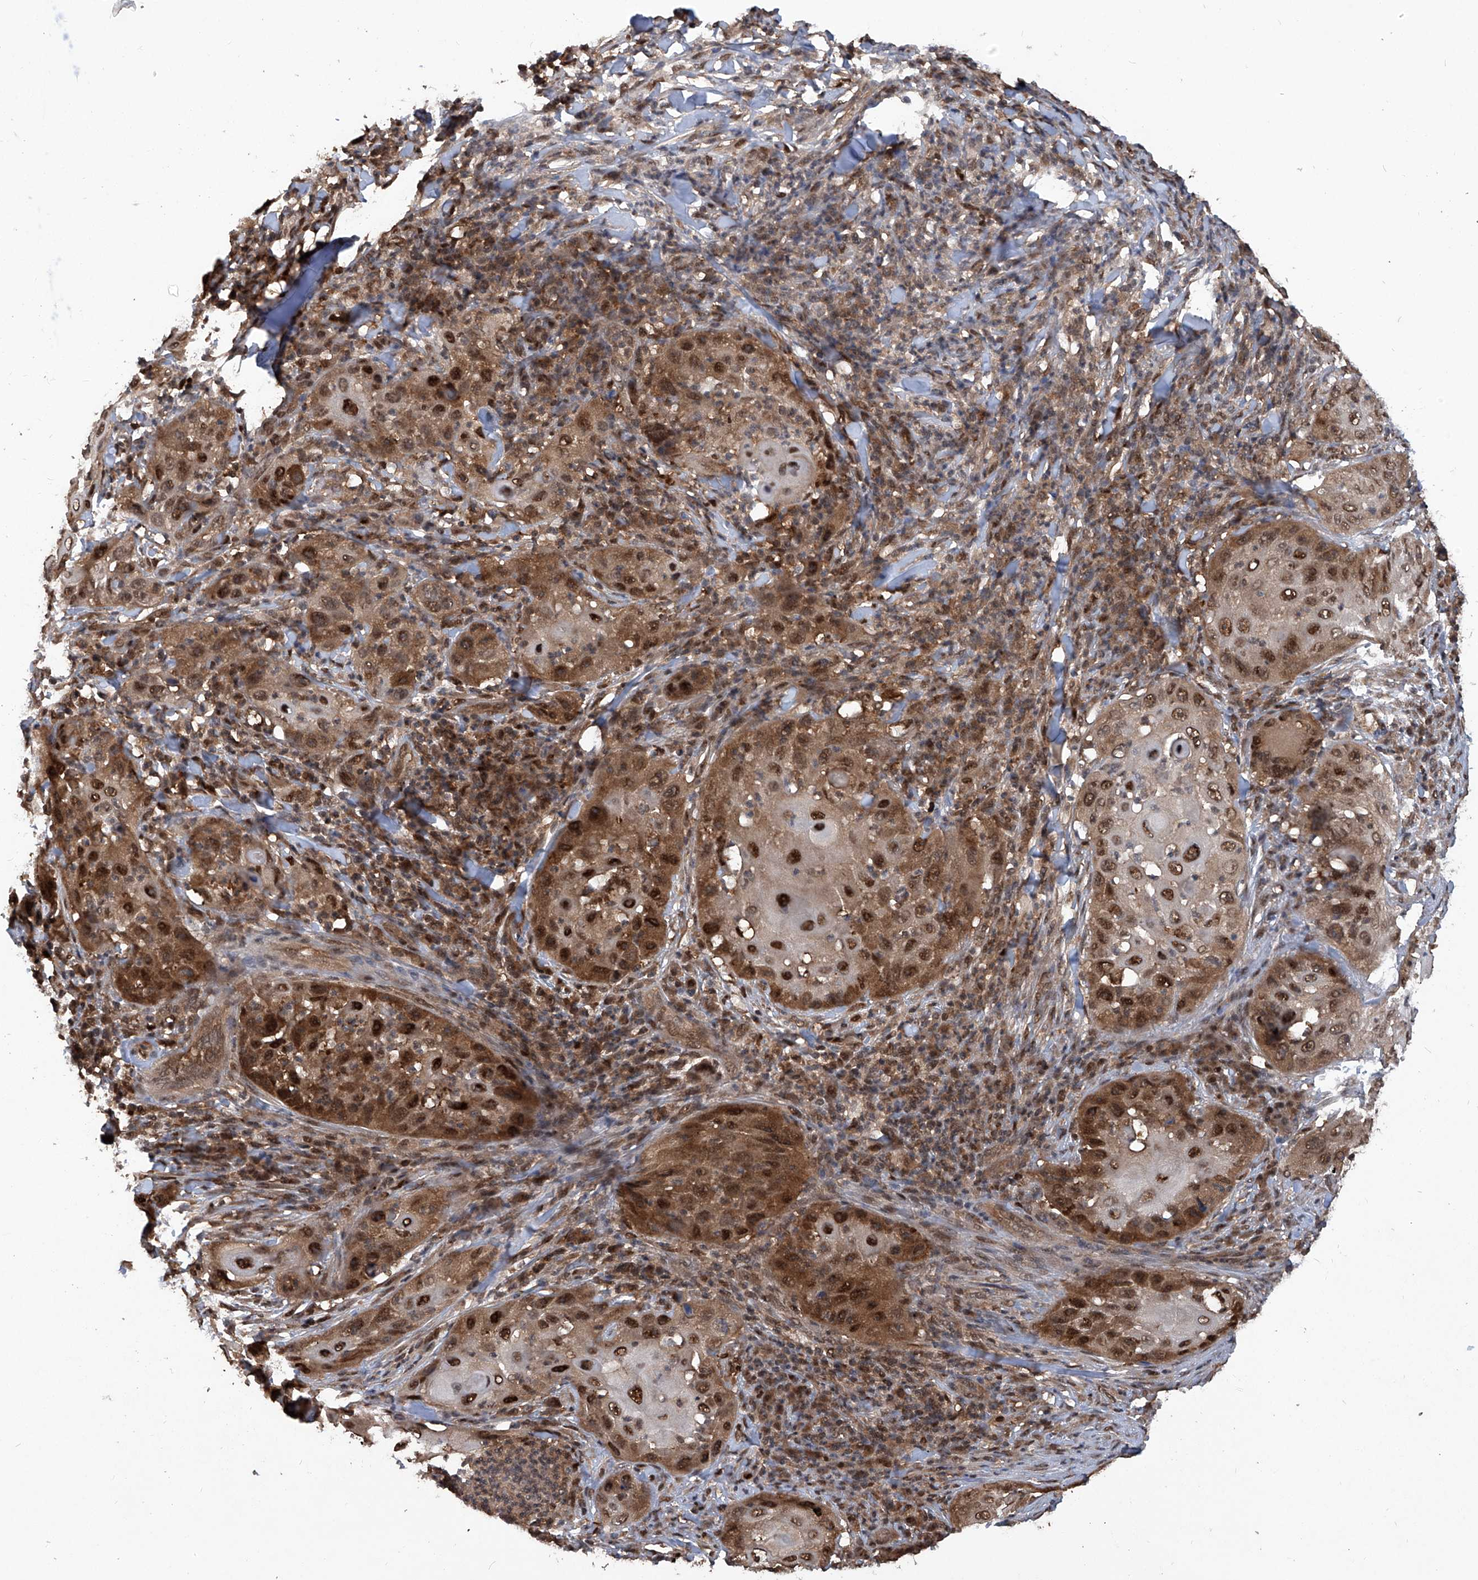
{"staining": {"intensity": "strong", "quantity": ">75%", "location": "cytoplasmic/membranous,nuclear"}, "tissue": "skin cancer", "cell_type": "Tumor cells", "image_type": "cancer", "snomed": [{"axis": "morphology", "description": "Squamous cell carcinoma, NOS"}, {"axis": "topography", "description": "Skin"}], "caption": "Skin cancer tissue shows strong cytoplasmic/membranous and nuclear expression in approximately >75% of tumor cells, visualized by immunohistochemistry.", "gene": "PSMB1", "patient": {"sex": "female", "age": 44}}